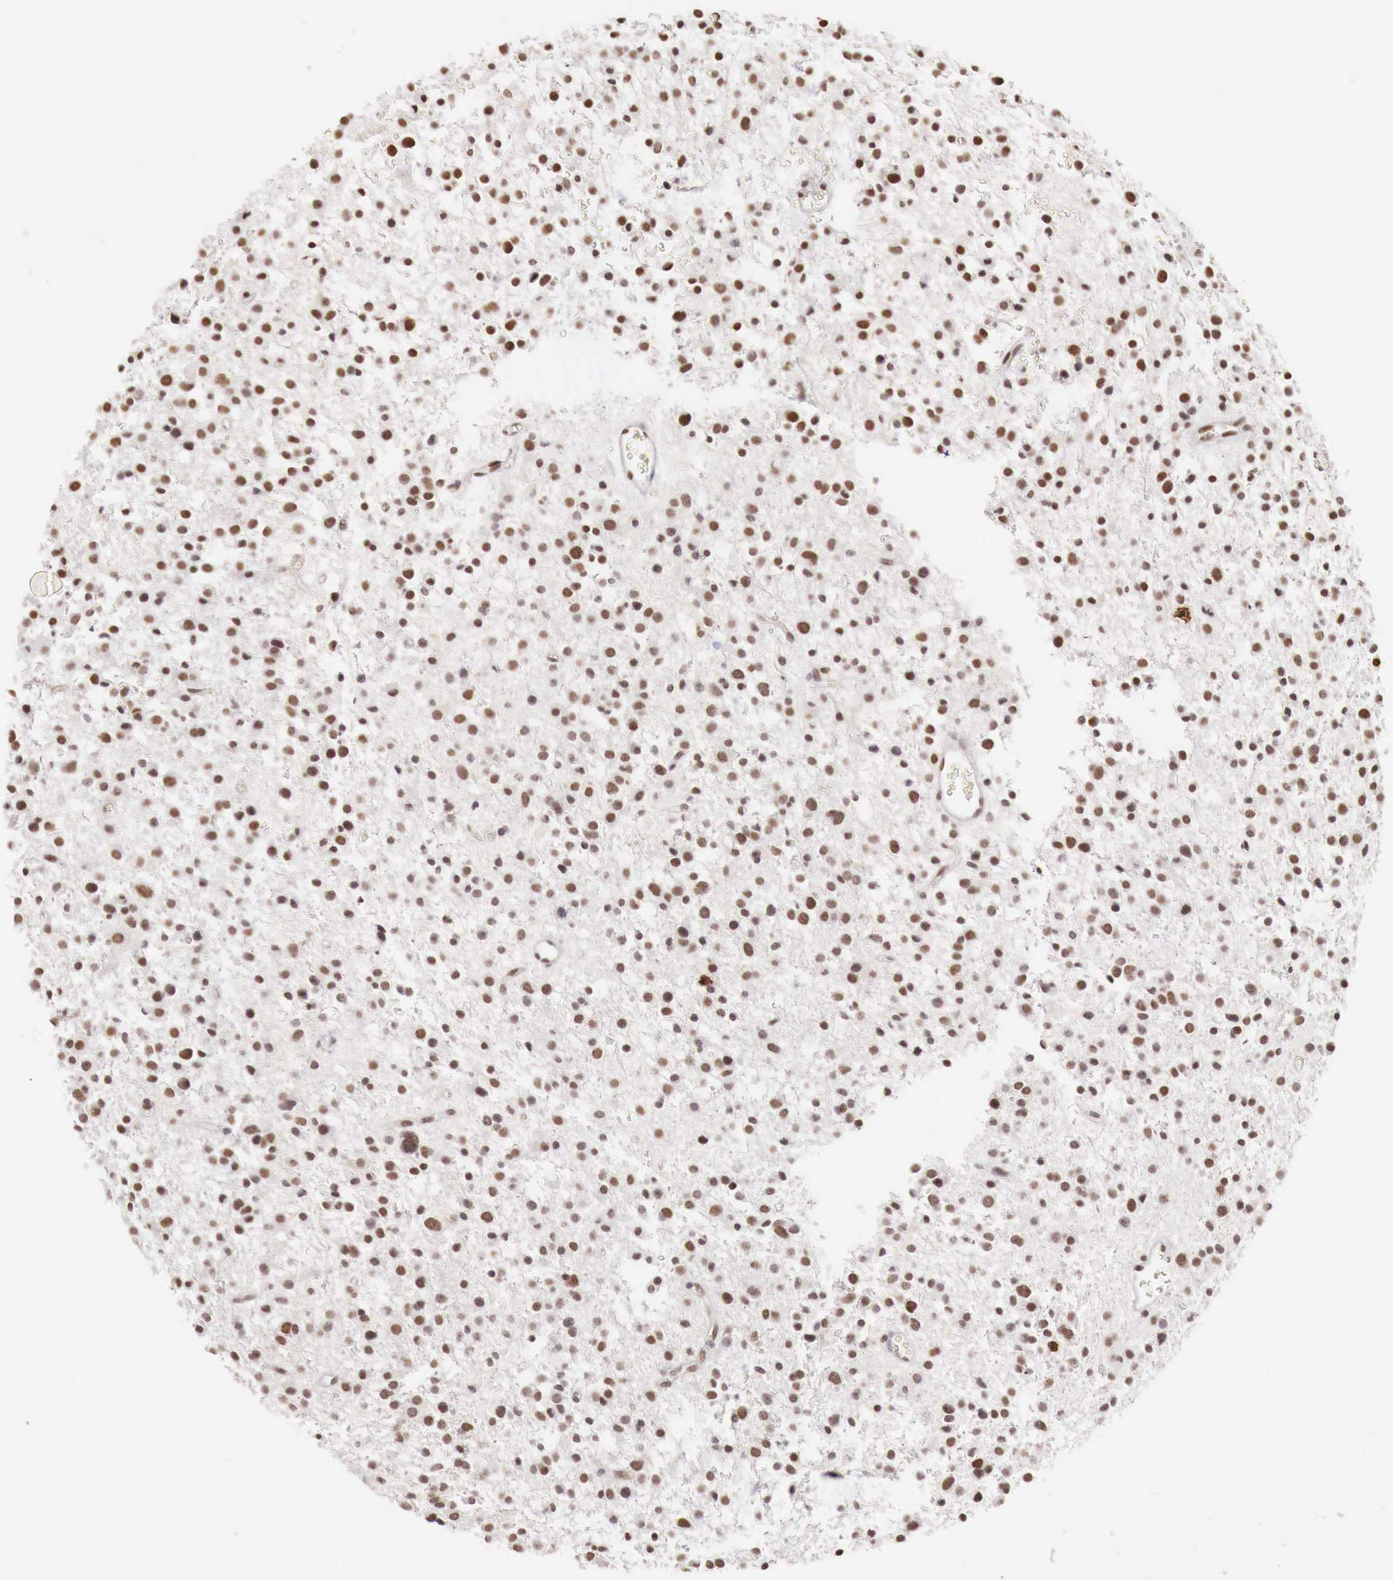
{"staining": {"intensity": "weak", "quantity": "25%-75%", "location": "nuclear"}, "tissue": "glioma", "cell_type": "Tumor cells", "image_type": "cancer", "snomed": [{"axis": "morphology", "description": "Glioma, malignant, Low grade"}, {"axis": "topography", "description": "Brain"}], "caption": "This photomicrograph exhibits IHC staining of human malignant glioma (low-grade), with low weak nuclear expression in approximately 25%-75% of tumor cells.", "gene": "PHF14", "patient": {"sex": "female", "age": 36}}